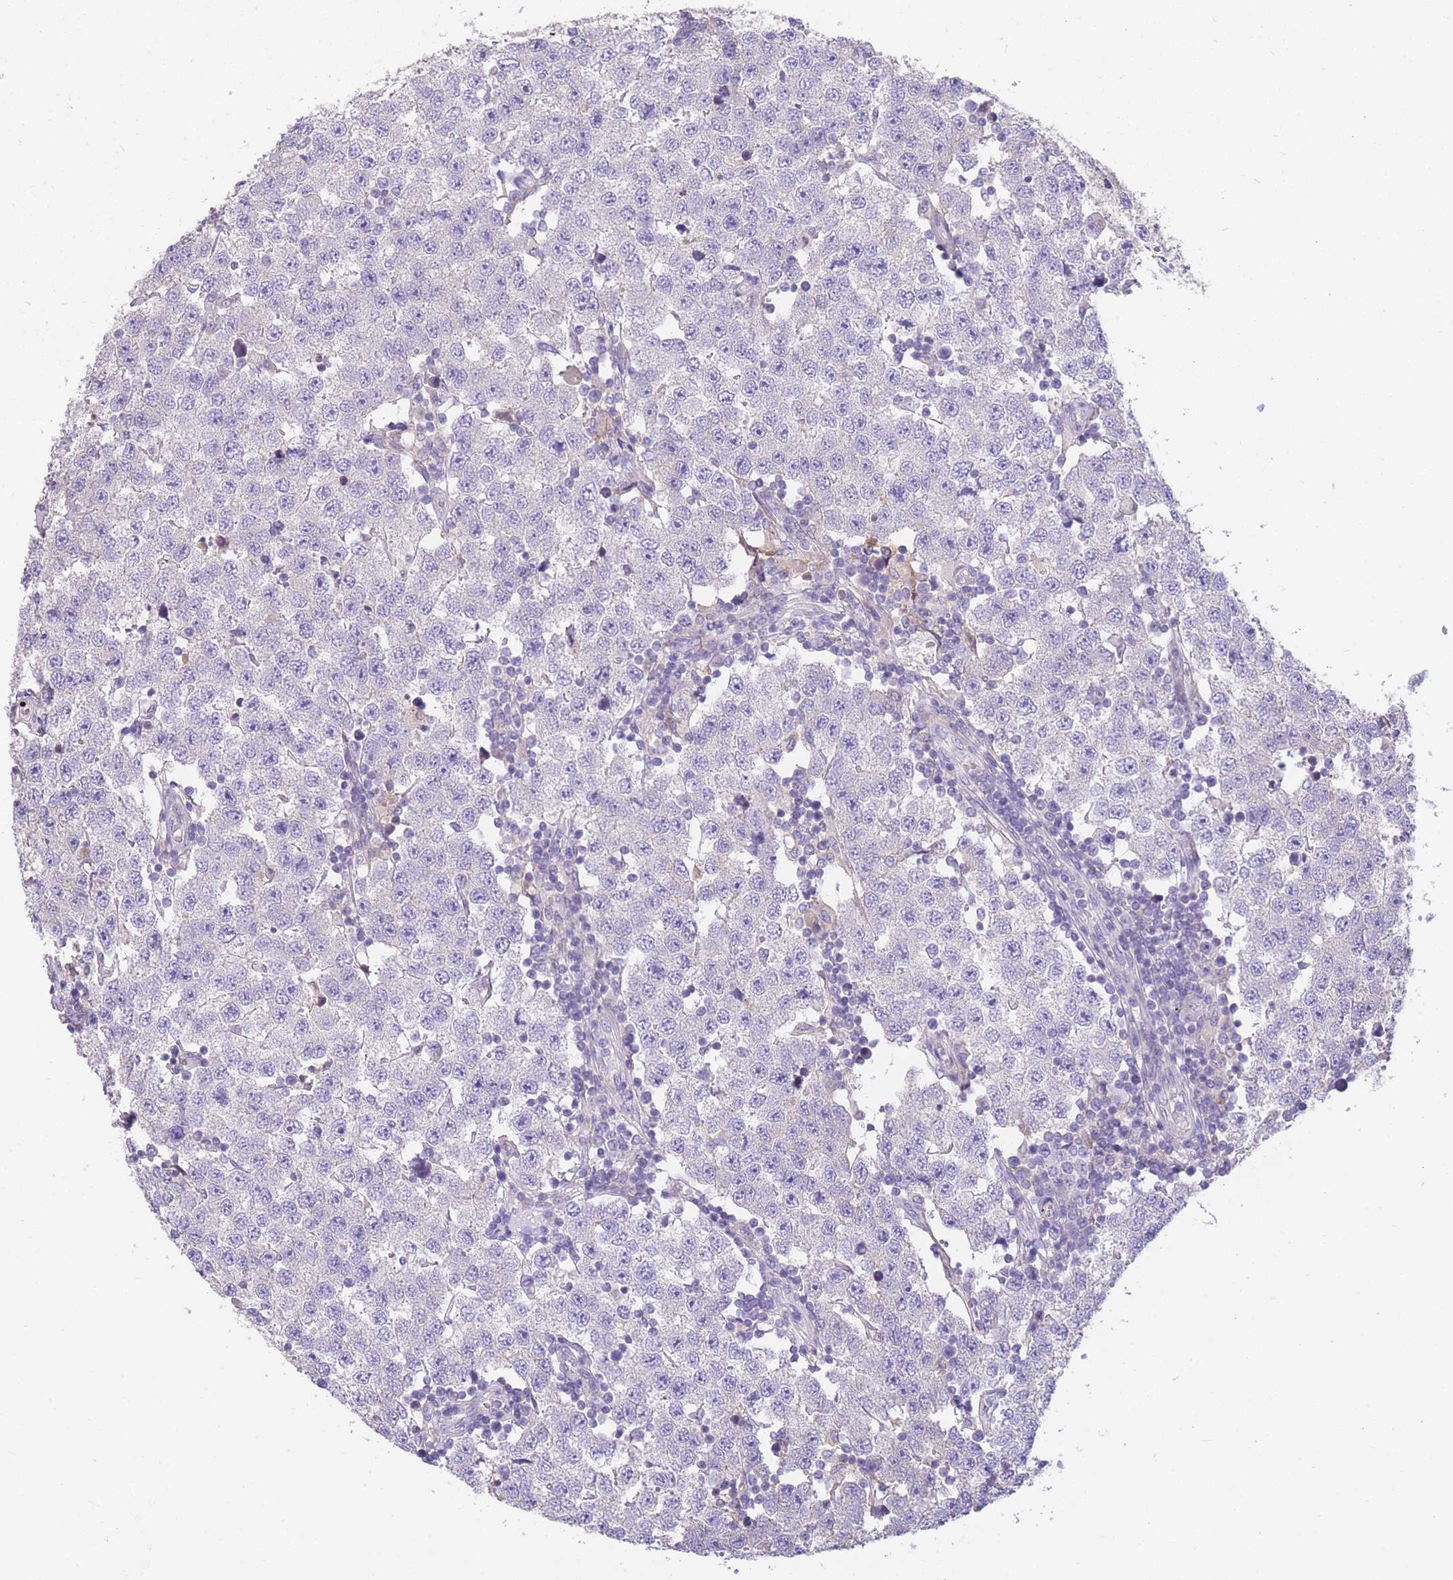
{"staining": {"intensity": "negative", "quantity": "none", "location": "none"}, "tissue": "testis cancer", "cell_type": "Tumor cells", "image_type": "cancer", "snomed": [{"axis": "morphology", "description": "Seminoma, NOS"}, {"axis": "topography", "description": "Testis"}], "caption": "This is a micrograph of immunohistochemistry staining of testis cancer (seminoma), which shows no positivity in tumor cells.", "gene": "OR5T1", "patient": {"sex": "male", "age": 34}}